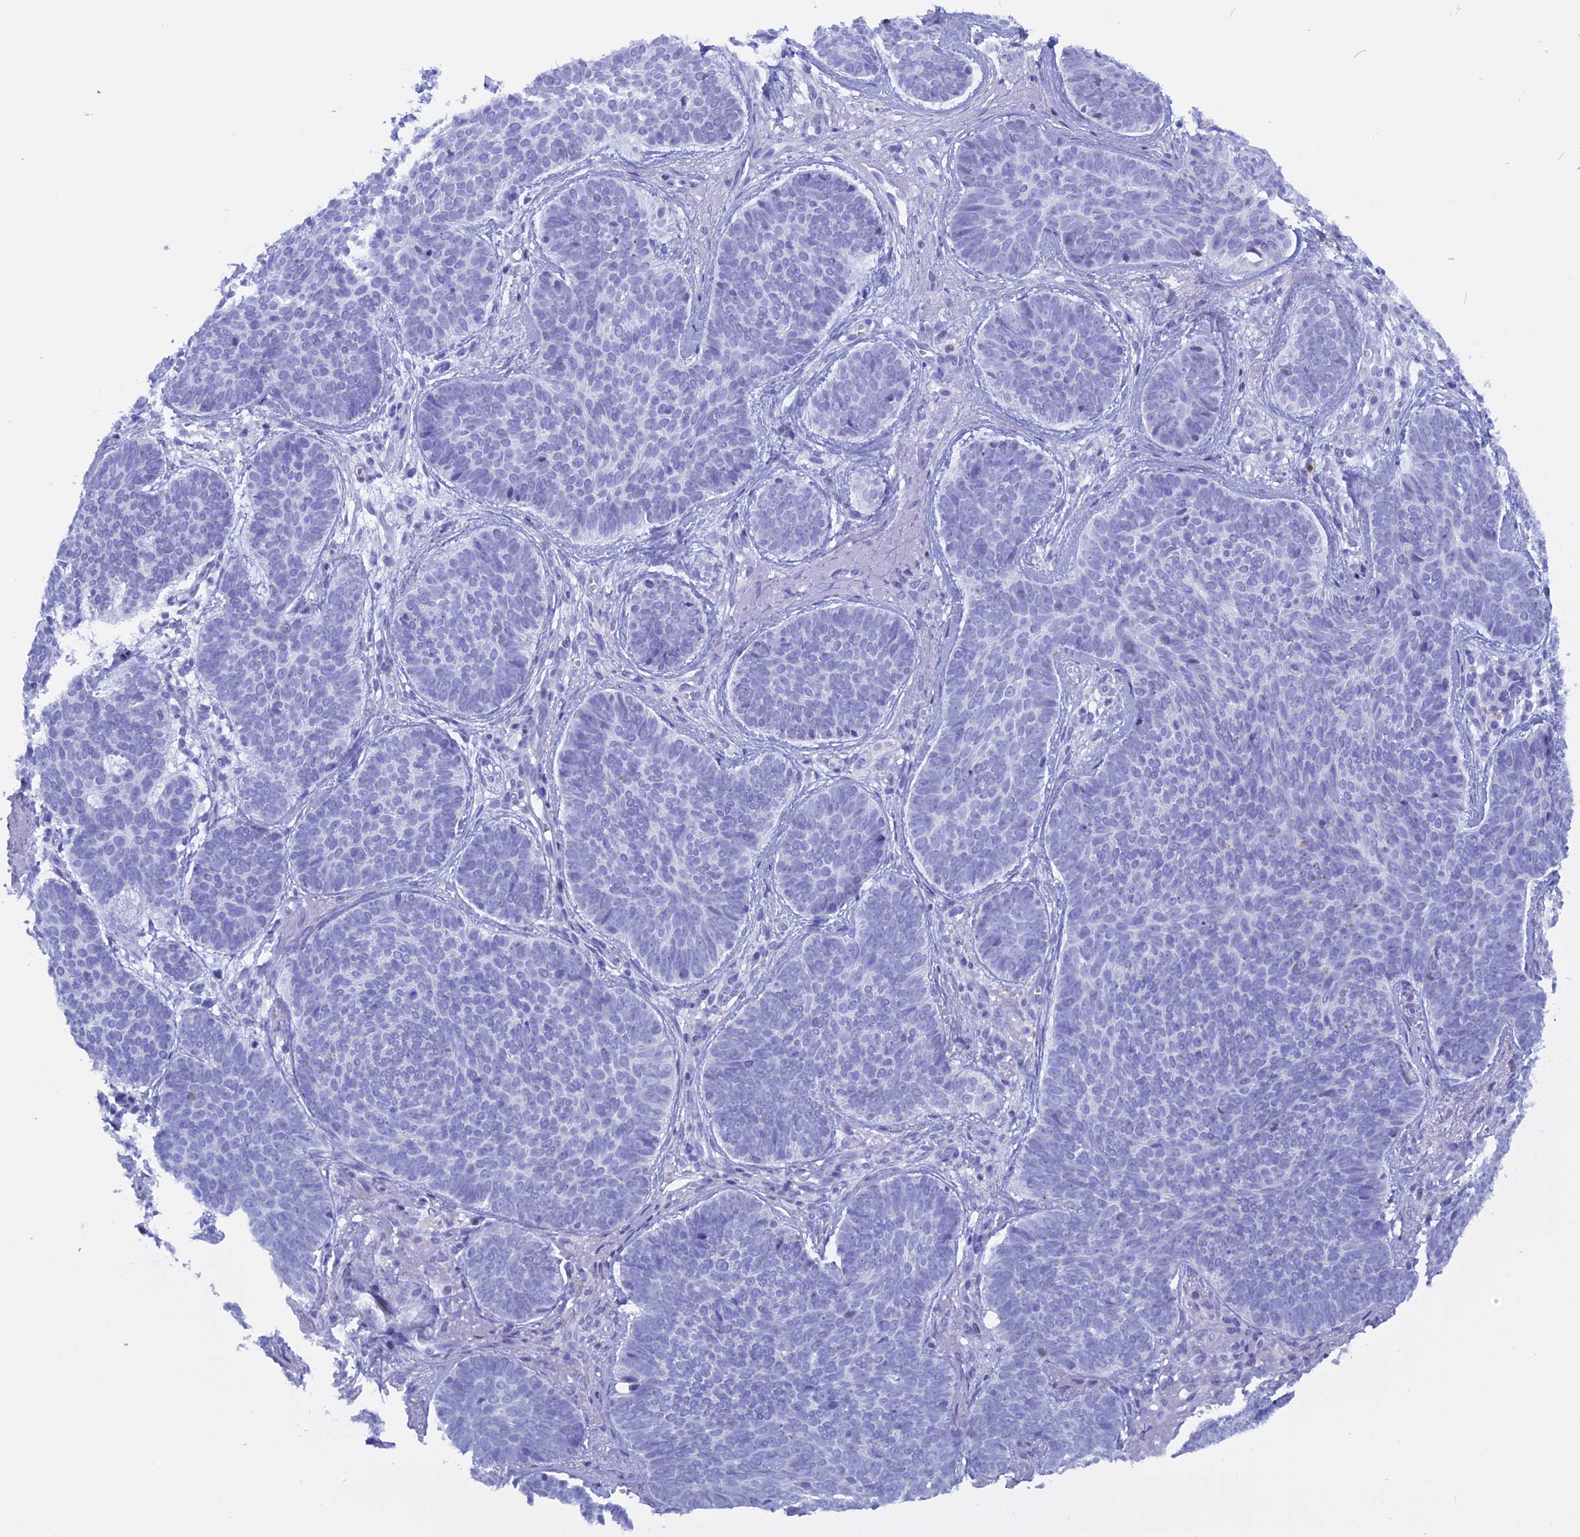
{"staining": {"intensity": "negative", "quantity": "none", "location": "none"}, "tissue": "skin cancer", "cell_type": "Tumor cells", "image_type": "cancer", "snomed": [{"axis": "morphology", "description": "Basal cell carcinoma"}, {"axis": "topography", "description": "Skin"}], "caption": "The histopathology image displays no staining of tumor cells in skin cancer.", "gene": "KCTD21", "patient": {"sex": "female", "age": 74}}